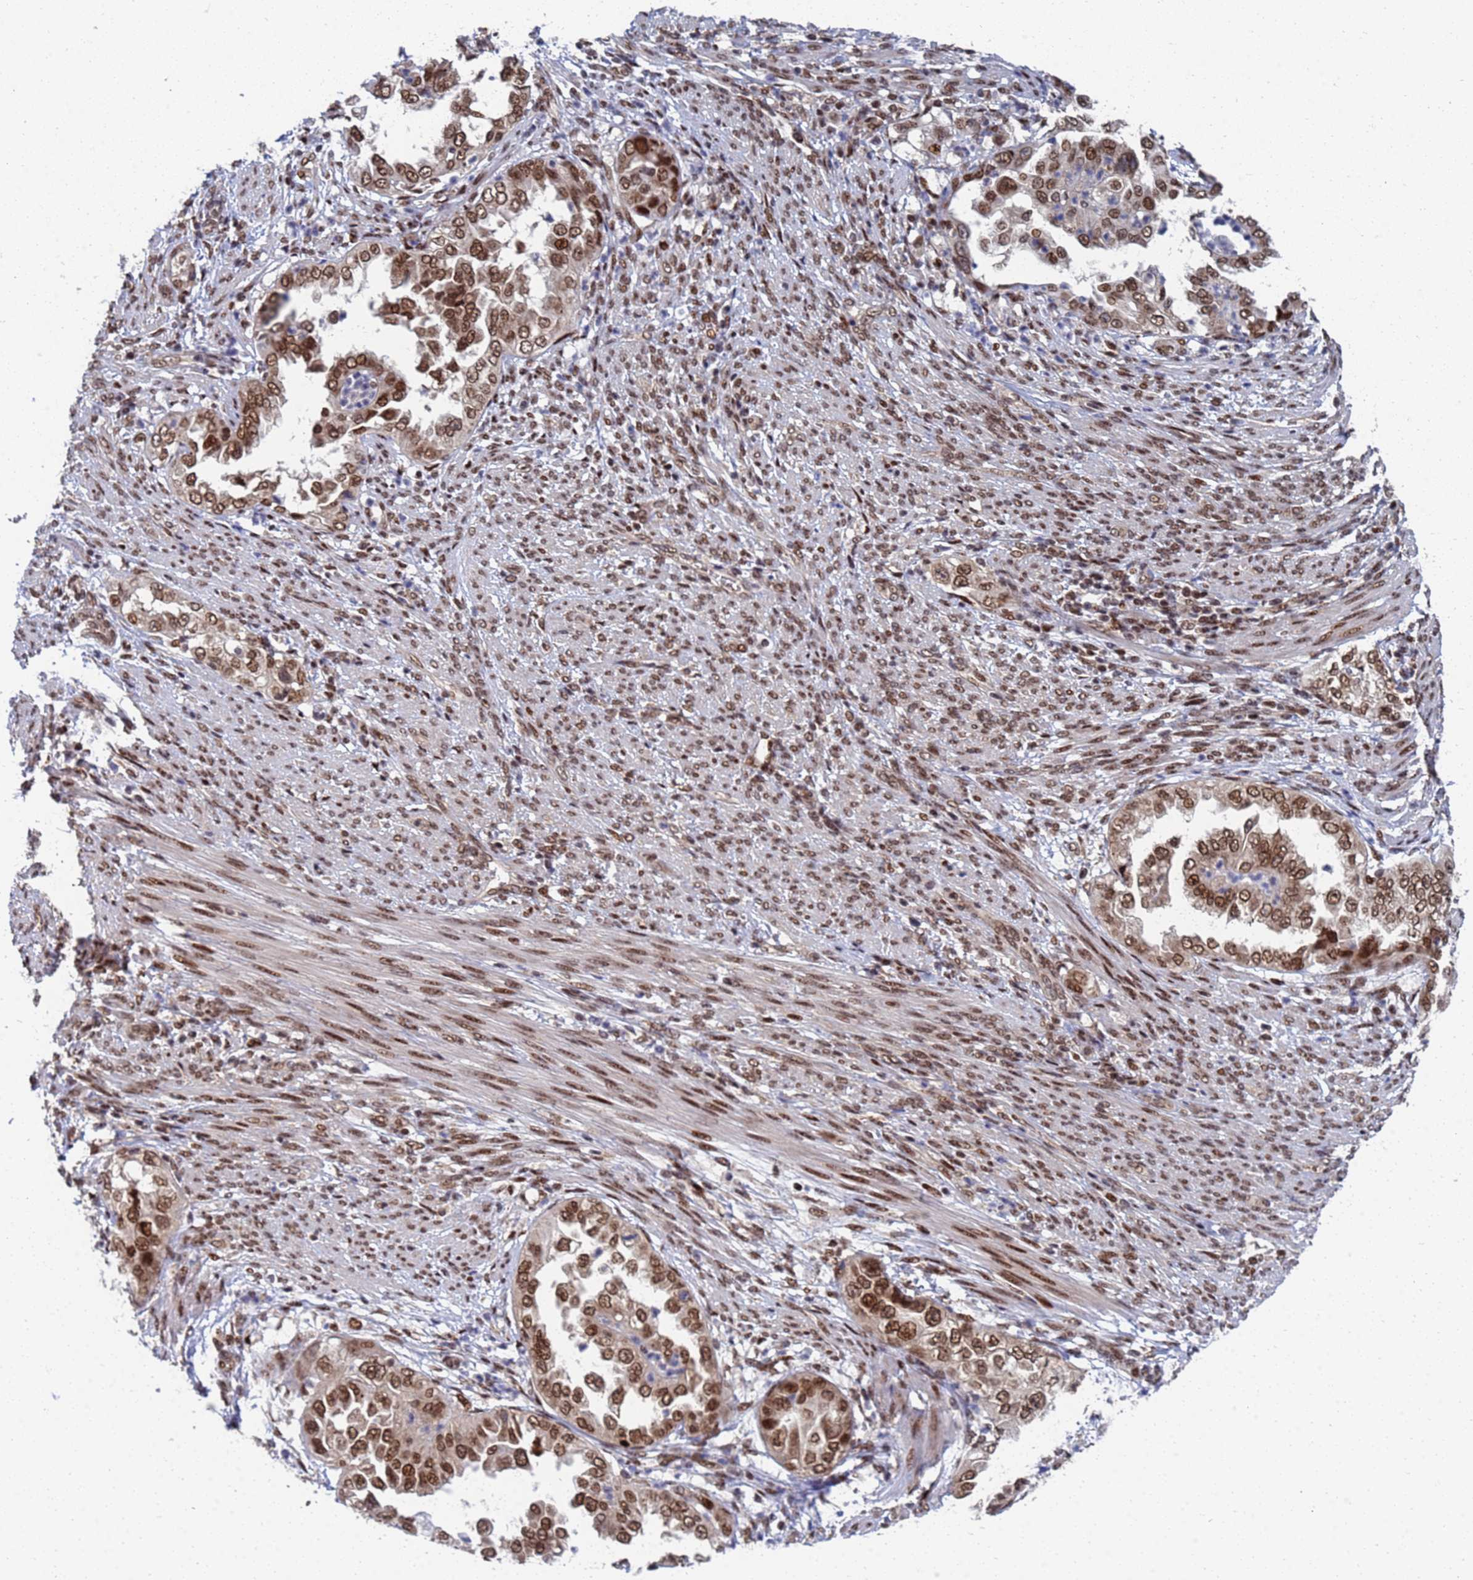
{"staining": {"intensity": "strong", "quantity": ">75%", "location": "nuclear"}, "tissue": "endometrial cancer", "cell_type": "Tumor cells", "image_type": "cancer", "snomed": [{"axis": "morphology", "description": "Adenocarcinoma, NOS"}, {"axis": "topography", "description": "Endometrium"}], "caption": "There is high levels of strong nuclear expression in tumor cells of endometrial cancer, as demonstrated by immunohistochemical staining (brown color).", "gene": "AP5Z1", "patient": {"sex": "female", "age": 85}}